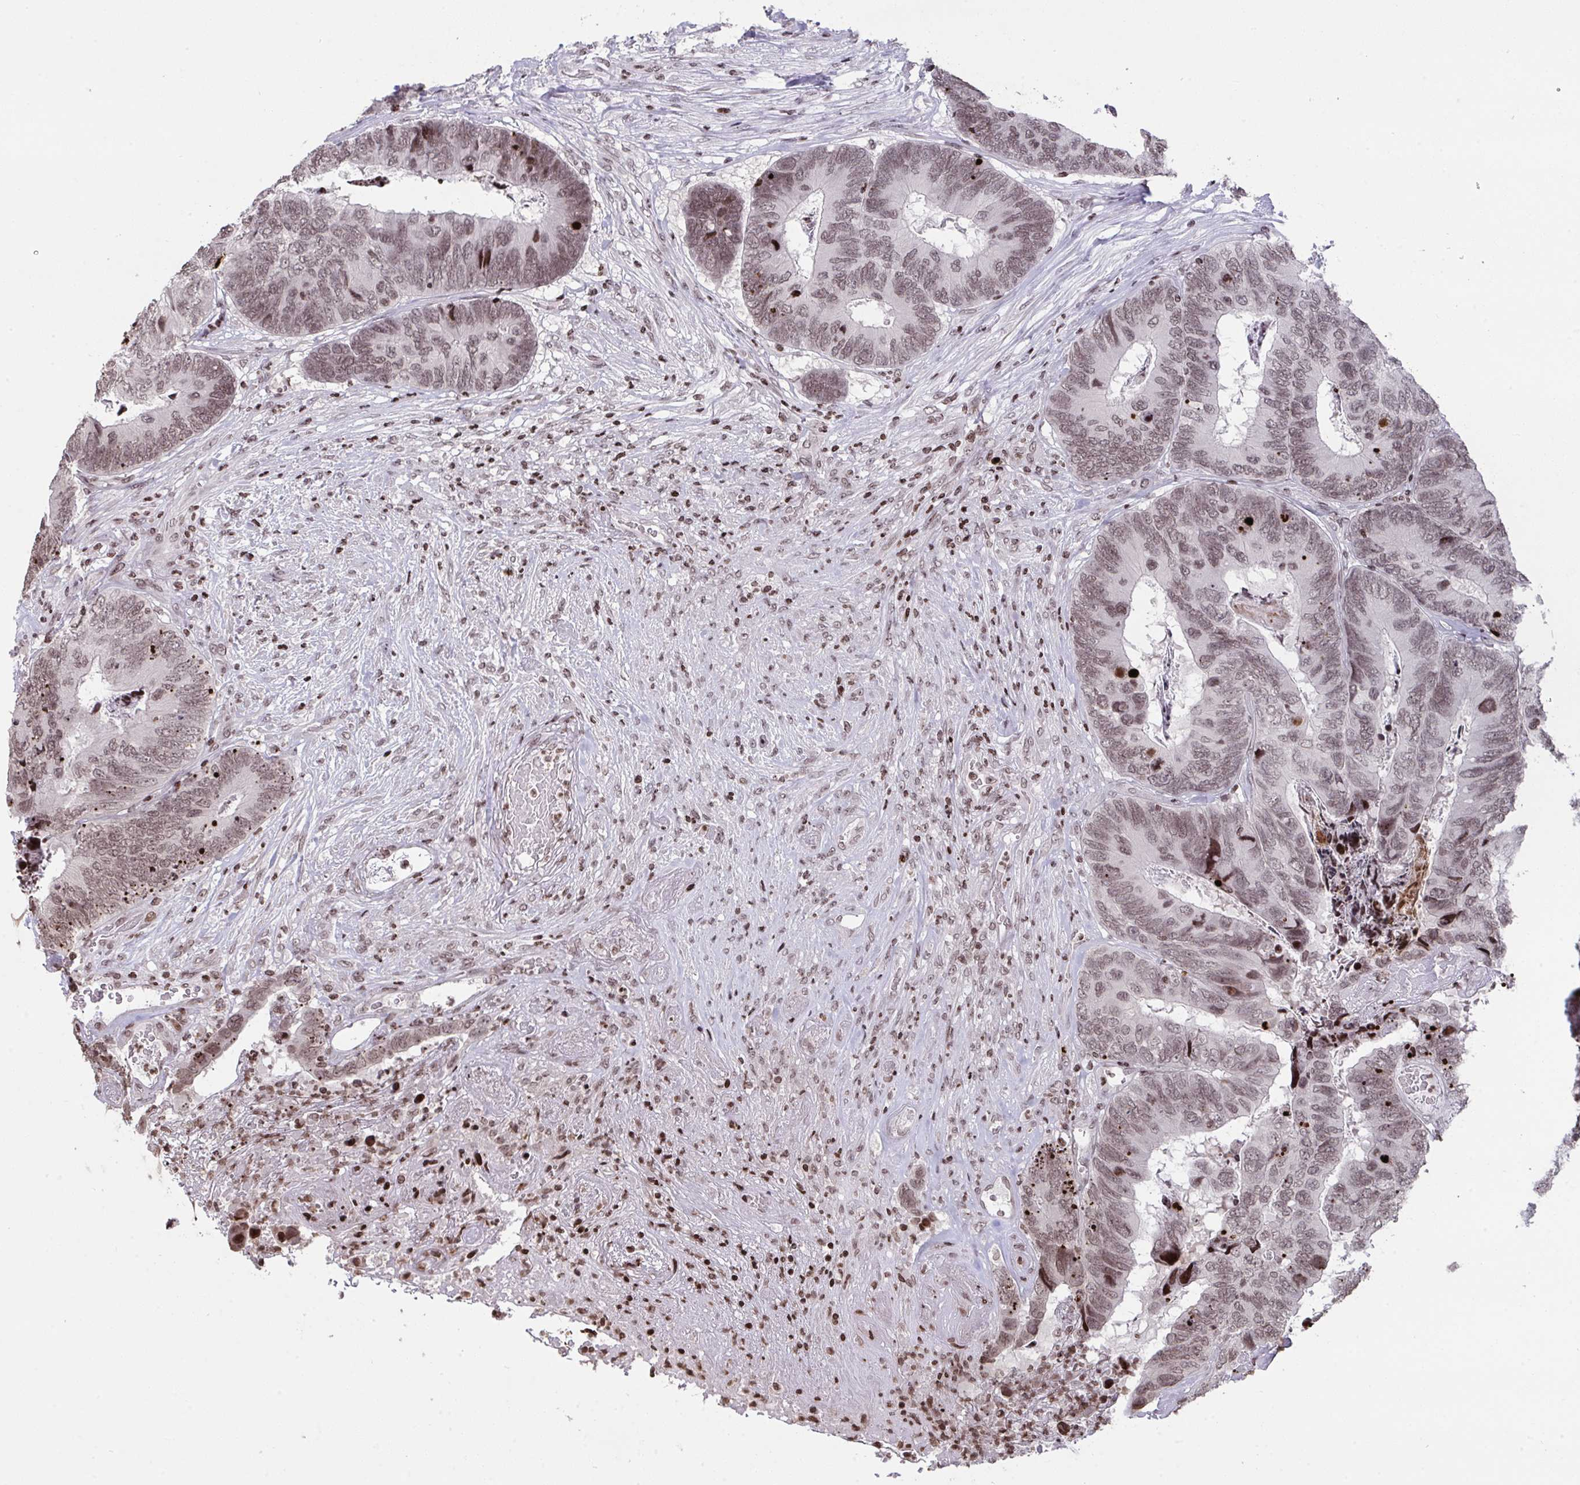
{"staining": {"intensity": "weak", "quantity": ">75%", "location": "nuclear"}, "tissue": "colorectal cancer", "cell_type": "Tumor cells", "image_type": "cancer", "snomed": [{"axis": "morphology", "description": "Adenocarcinoma, NOS"}, {"axis": "topography", "description": "Colon"}], "caption": "A photomicrograph showing weak nuclear expression in about >75% of tumor cells in colorectal cancer, as visualized by brown immunohistochemical staining.", "gene": "NIP7", "patient": {"sex": "female", "age": 67}}